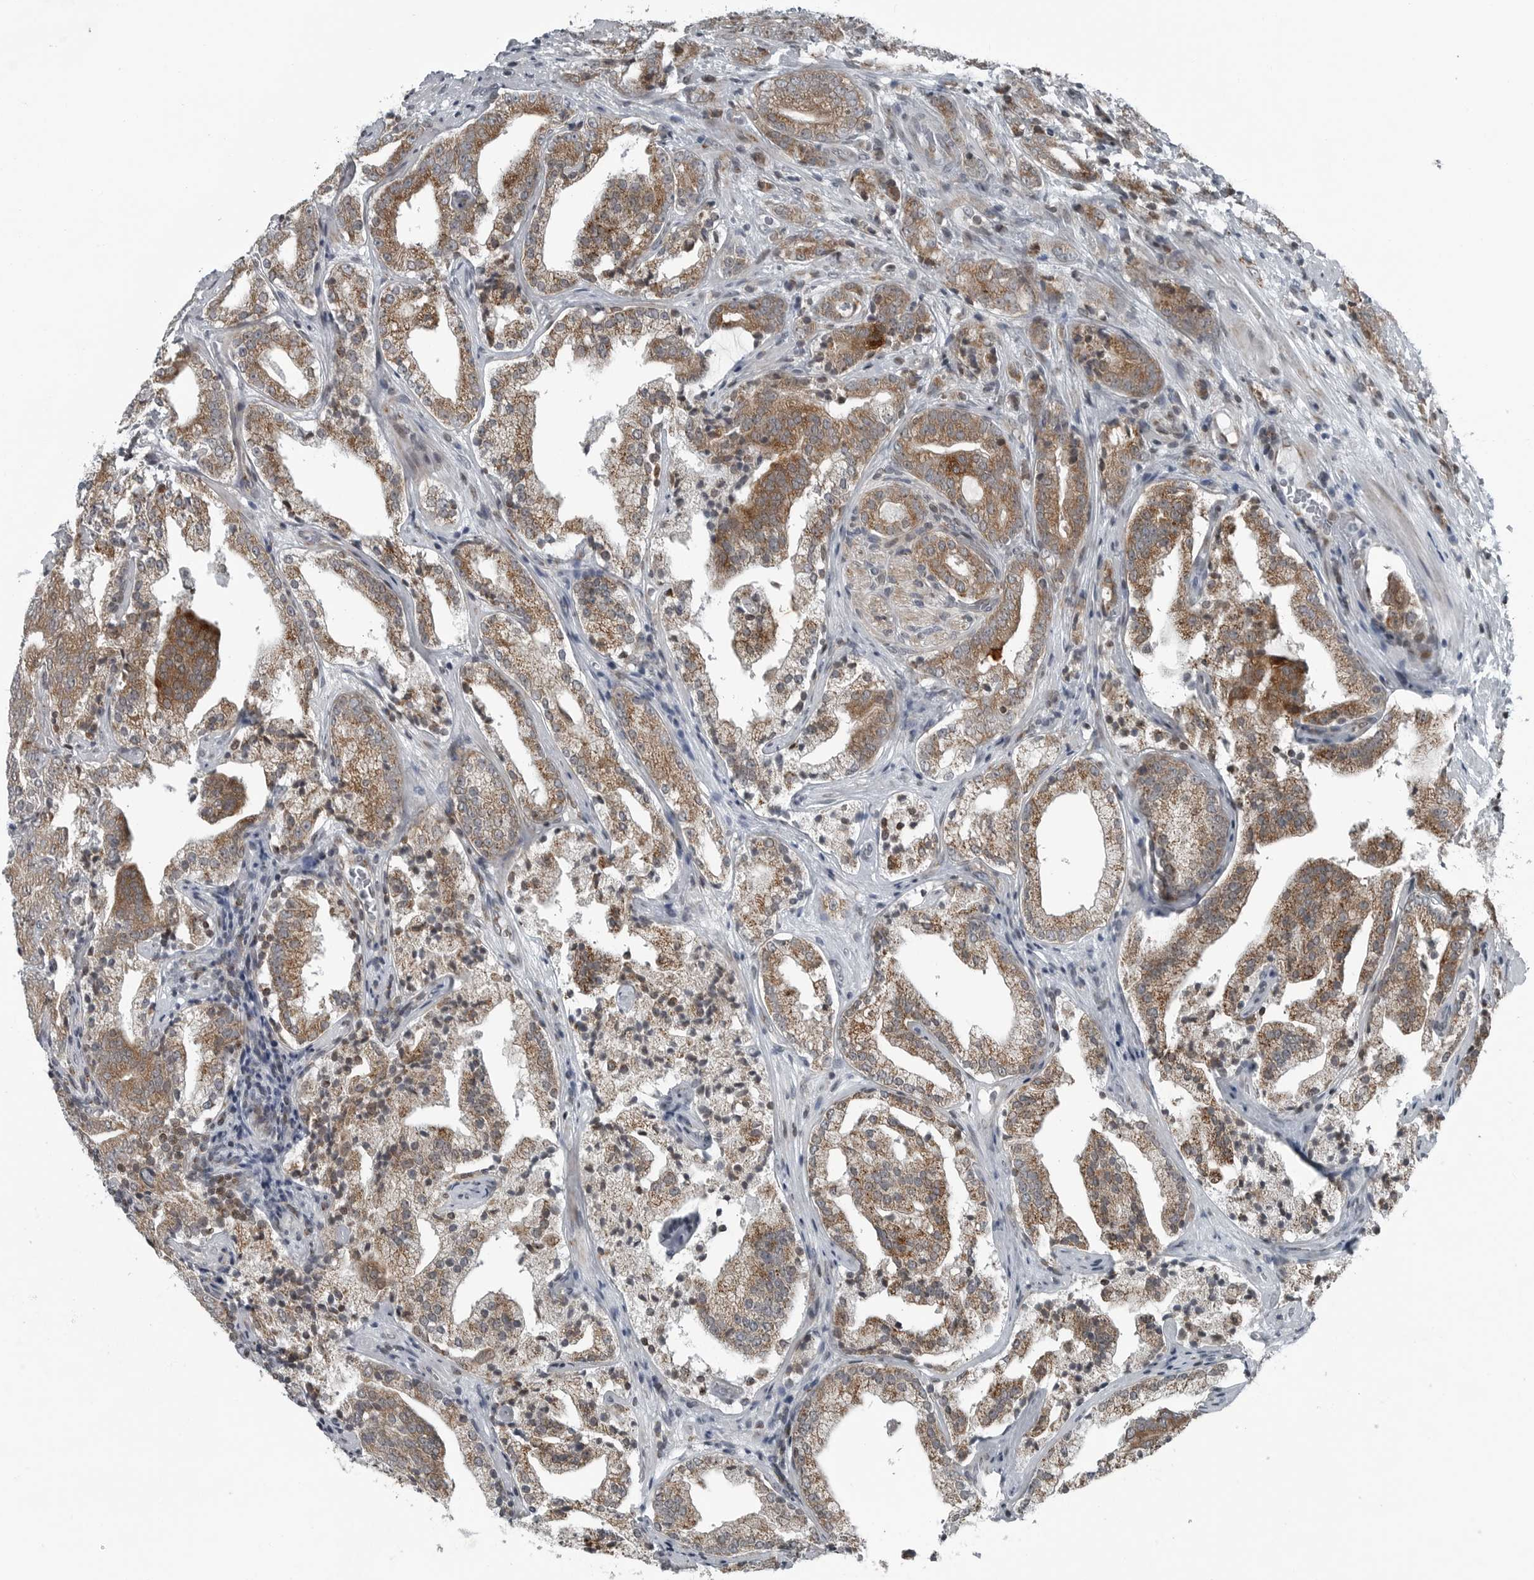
{"staining": {"intensity": "moderate", "quantity": ">75%", "location": "cytoplasmic/membranous"}, "tissue": "prostate cancer", "cell_type": "Tumor cells", "image_type": "cancer", "snomed": [{"axis": "morphology", "description": "Adenocarcinoma, High grade"}, {"axis": "topography", "description": "Prostate"}], "caption": "There is medium levels of moderate cytoplasmic/membranous staining in tumor cells of high-grade adenocarcinoma (prostate), as demonstrated by immunohistochemical staining (brown color).", "gene": "GAK", "patient": {"sex": "male", "age": 57}}